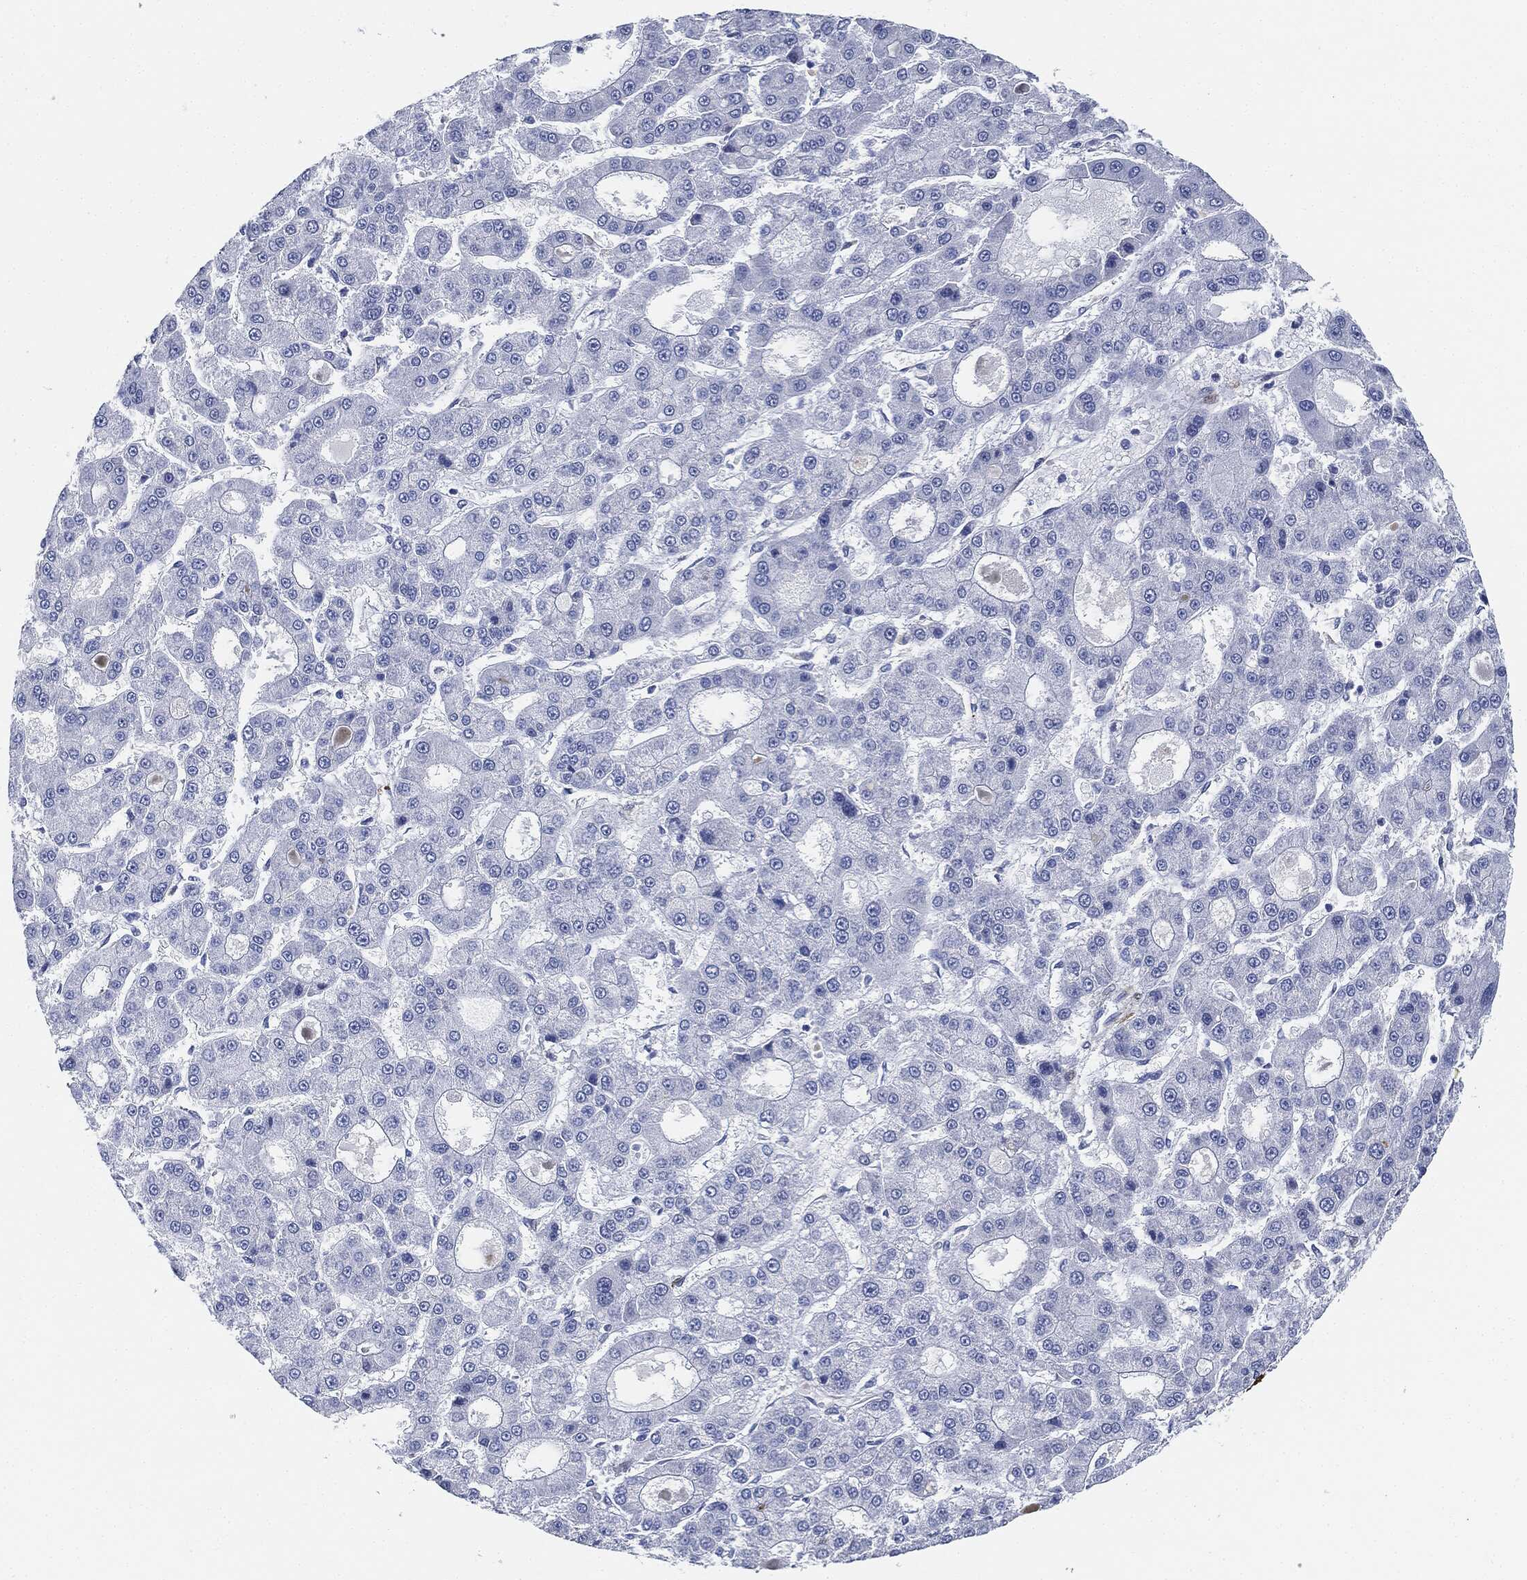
{"staining": {"intensity": "negative", "quantity": "none", "location": "none"}, "tissue": "liver cancer", "cell_type": "Tumor cells", "image_type": "cancer", "snomed": [{"axis": "morphology", "description": "Carcinoma, Hepatocellular, NOS"}, {"axis": "topography", "description": "Liver"}], "caption": "DAB (3,3'-diaminobenzidine) immunohistochemical staining of liver cancer reveals no significant expression in tumor cells.", "gene": "TAGLN", "patient": {"sex": "male", "age": 70}}